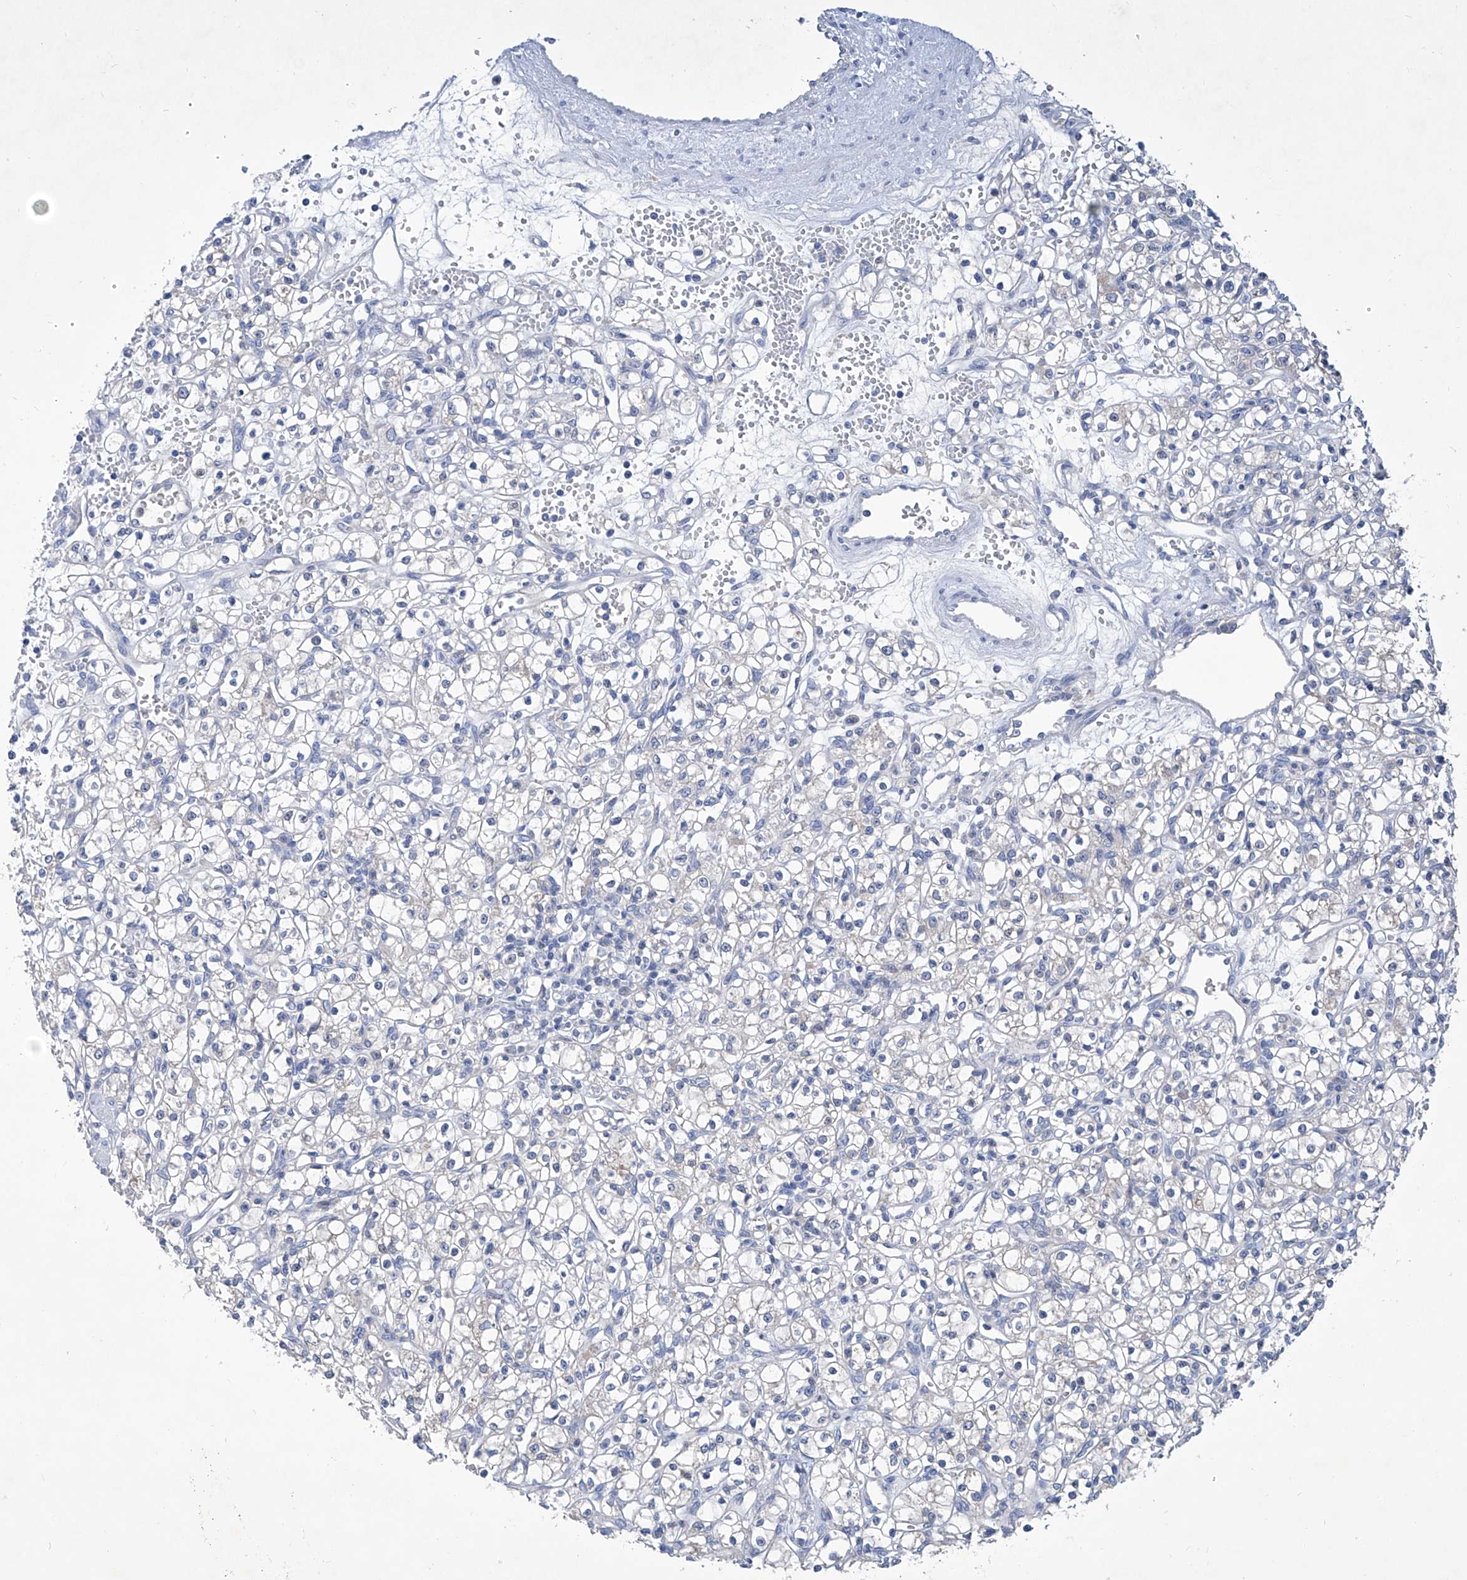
{"staining": {"intensity": "negative", "quantity": "none", "location": "none"}, "tissue": "renal cancer", "cell_type": "Tumor cells", "image_type": "cancer", "snomed": [{"axis": "morphology", "description": "Adenocarcinoma, NOS"}, {"axis": "topography", "description": "Kidney"}], "caption": "A high-resolution image shows immunohistochemistry (IHC) staining of adenocarcinoma (renal), which exhibits no significant positivity in tumor cells.", "gene": "KLHL17", "patient": {"sex": "female", "age": 59}}